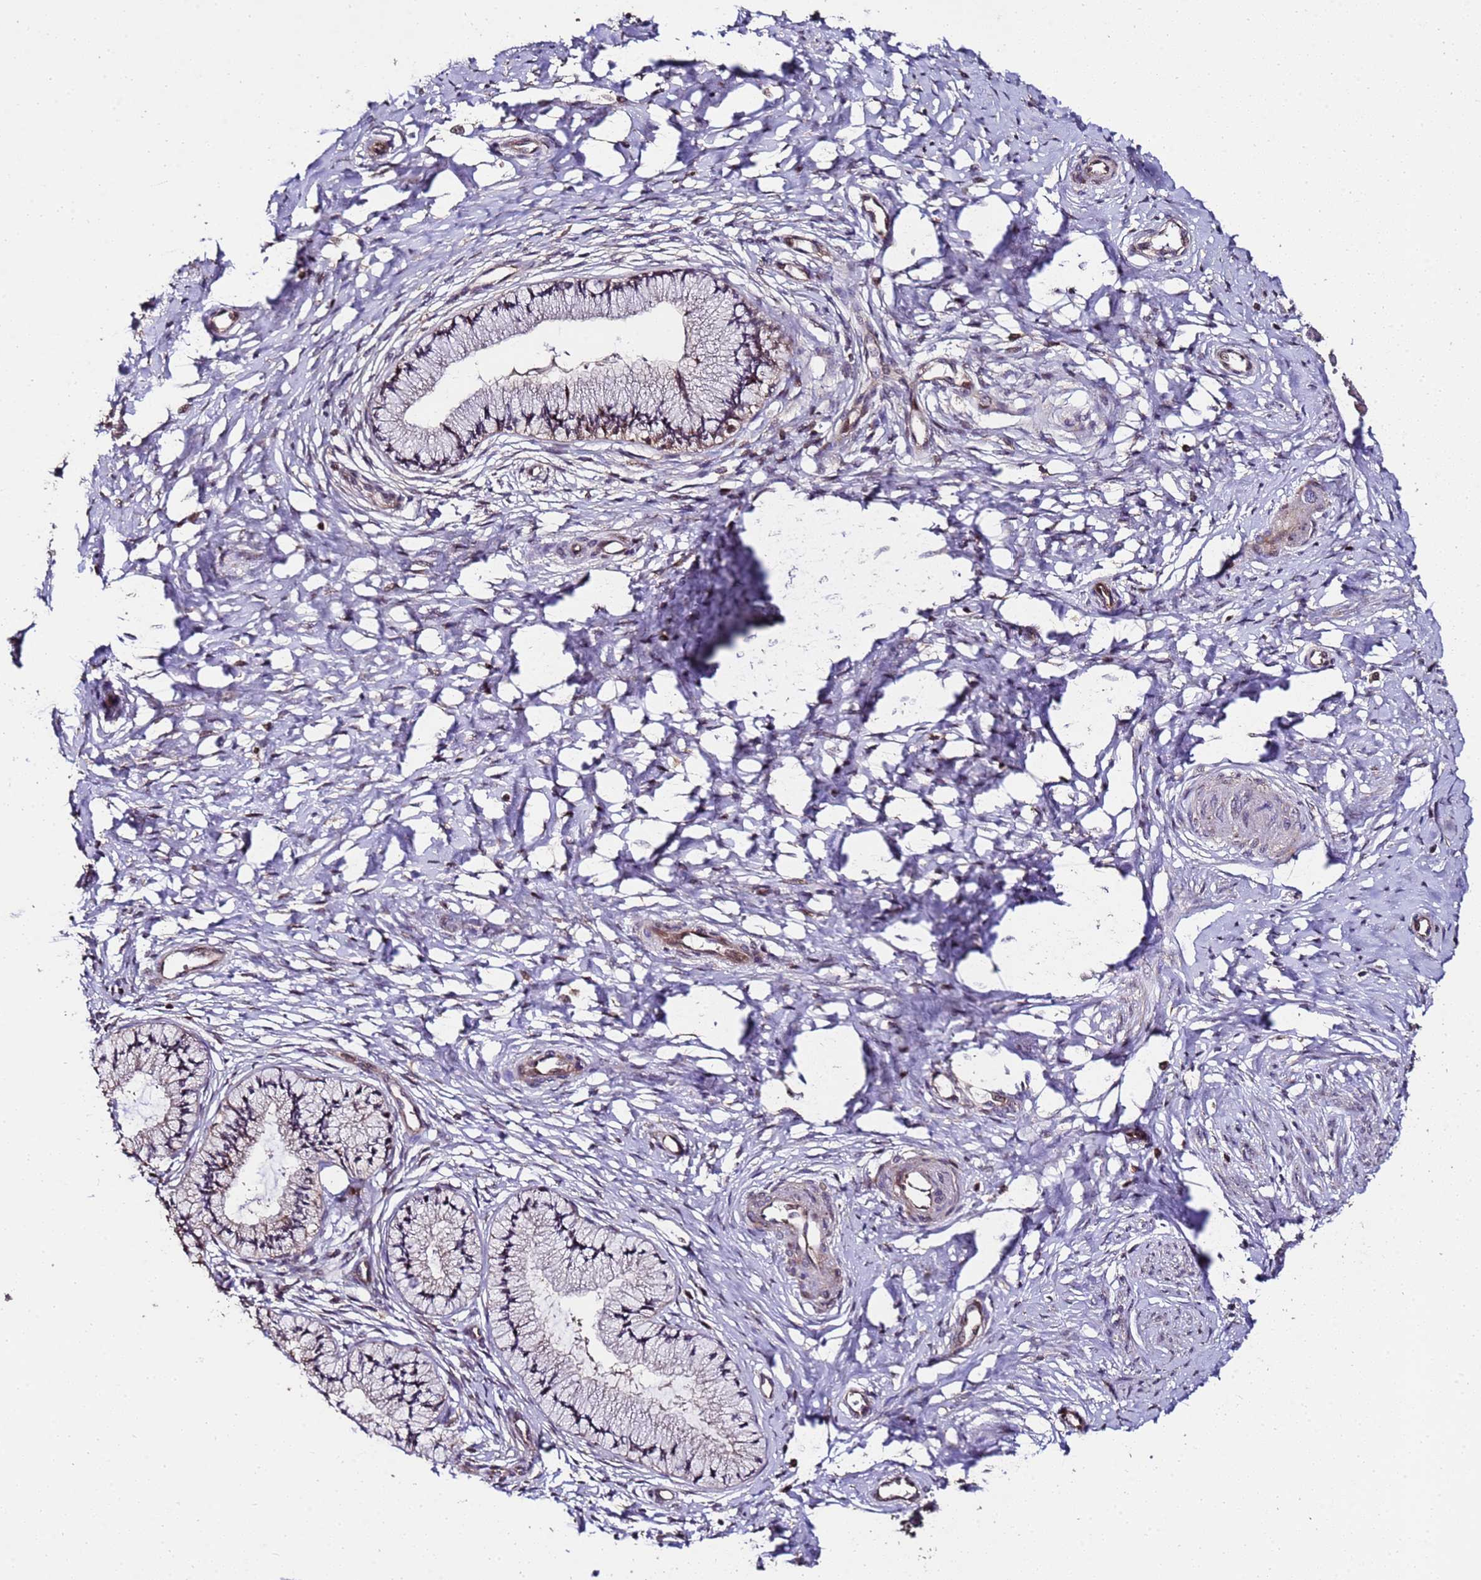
{"staining": {"intensity": "strong", "quantity": "25%-75%", "location": "cytoplasmic/membranous,nuclear"}, "tissue": "cervix", "cell_type": "Glandular cells", "image_type": "normal", "snomed": [{"axis": "morphology", "description": "Normal tissue, NOS"}, {"axis": "topography", "description": "Cervix"}], "caption": "Benign cervix demonstrates strong cytoplasmic/membranous,nuclear staining in about 25%-75% of glandular cells, visualized by immunohistochemistry.", "gene": "PRODH", "patient": {"sex": "female", "age": 36}}